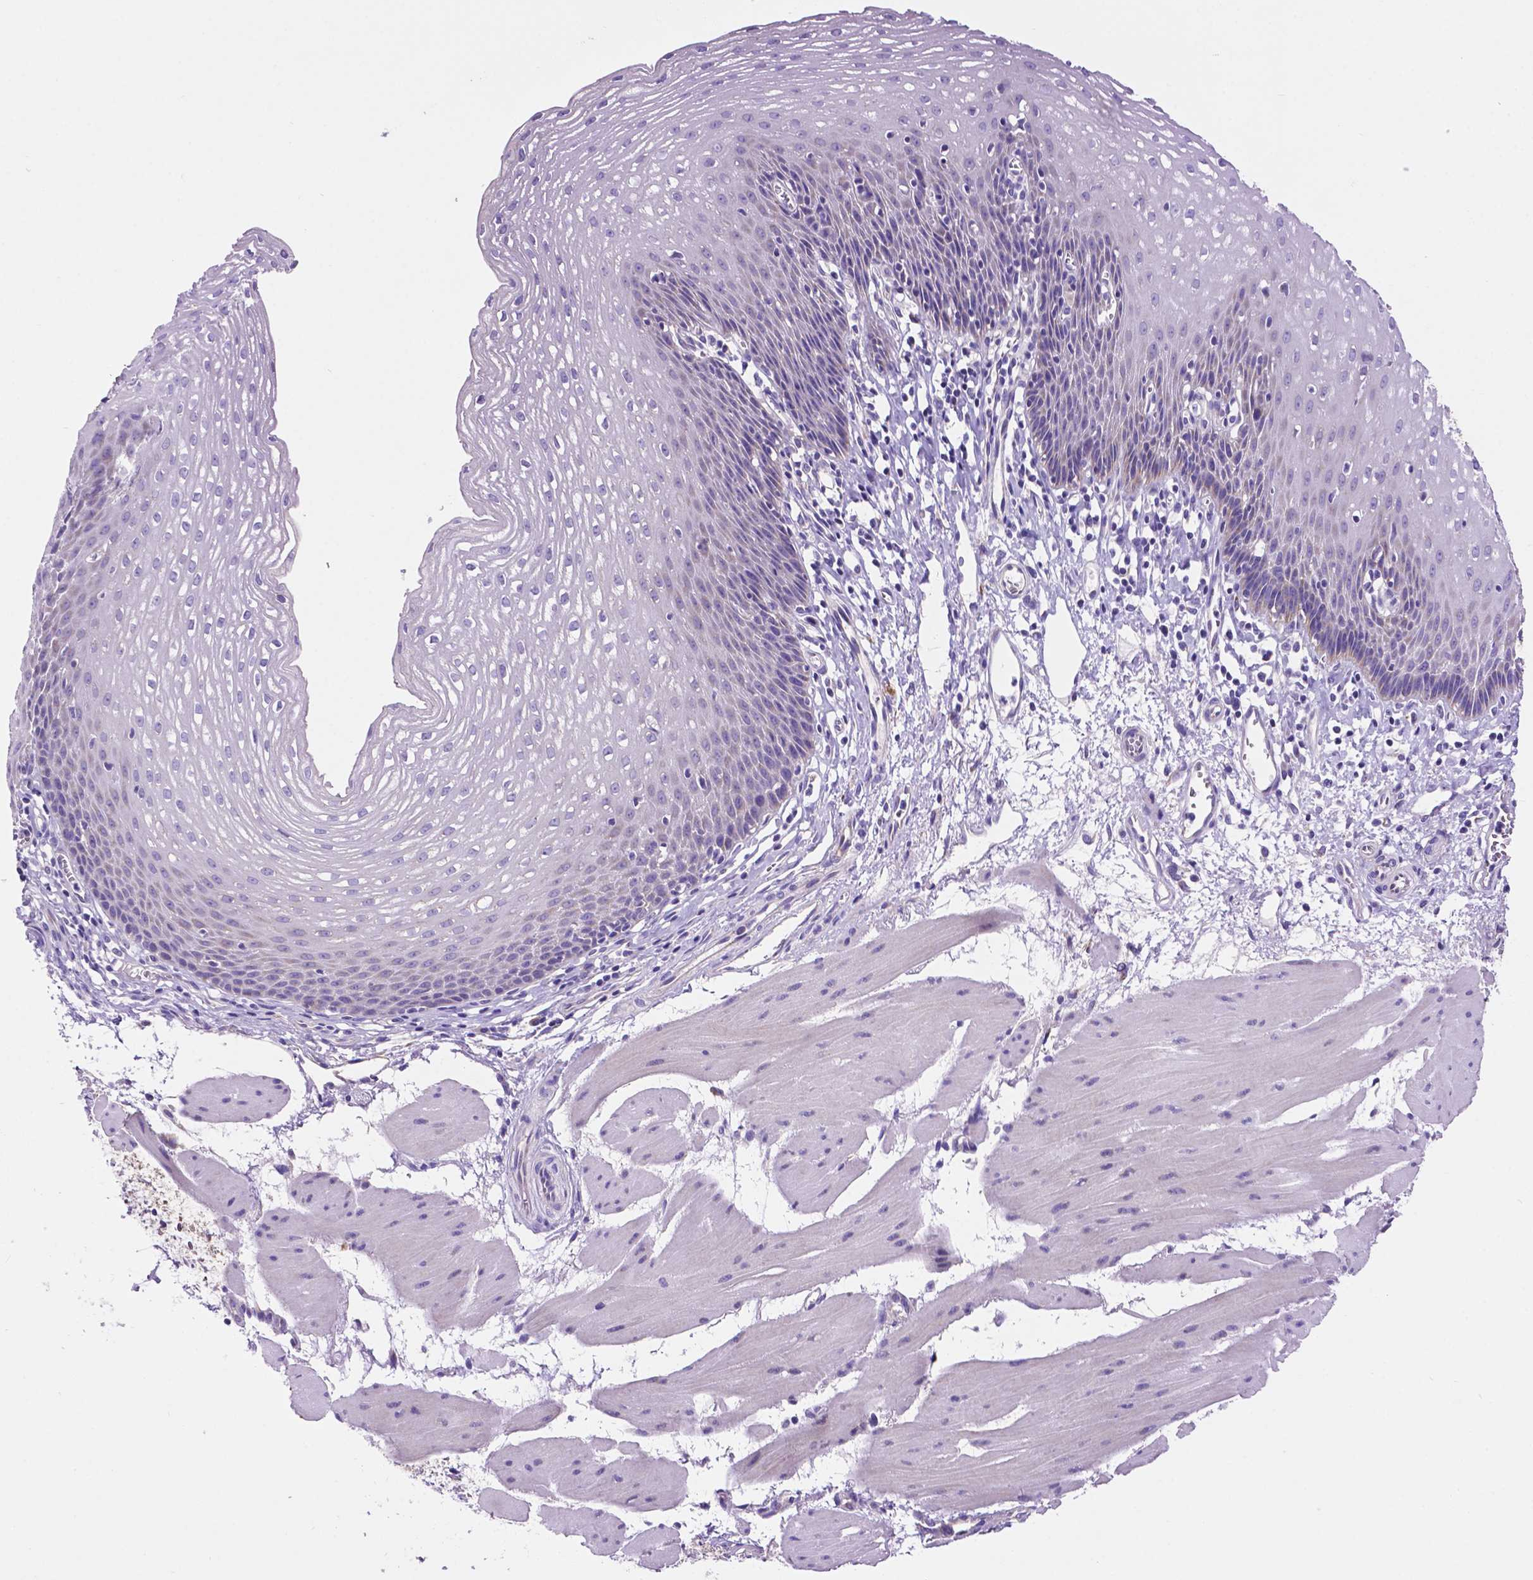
{"staining": {"intensity": "negative", "quantity": "none", "location": "none"}, "tissue": "esophagus", "cell_type": "Squamous epithelial cells", "image_type": "normal", "snomed": [{"axis": "morphology", "description": "Normal tissue, NOS"}, {"axis": "topography", "description": "Esophagus"}], "caption": "The micrograph reveals no staining of squamous epithelial cells in unremarkable esophagus.", "gene": "TMEM121B", "patient": {"sex": "female", "age": 64}}